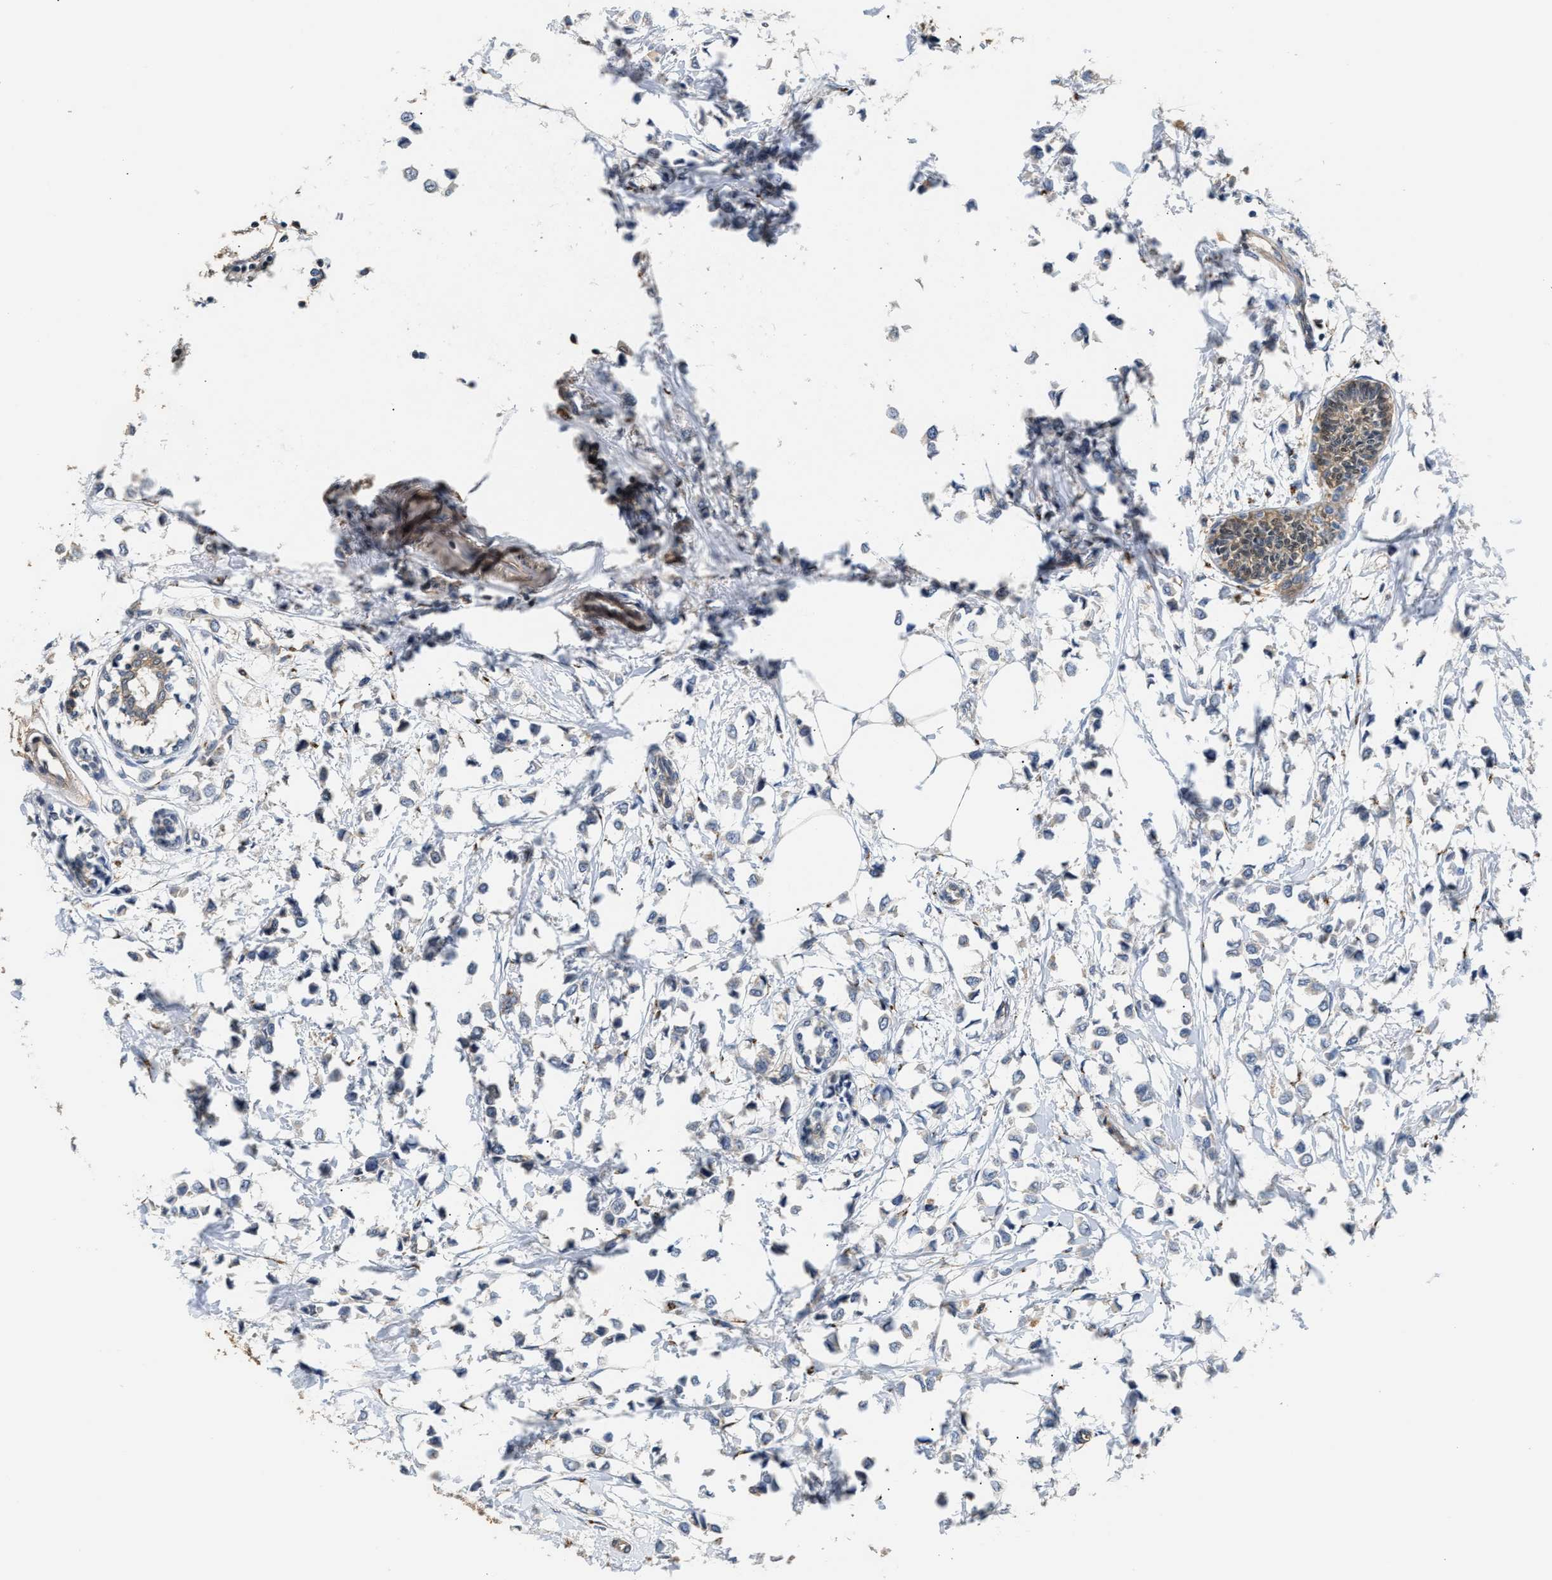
{"staining": {"intensity": "weak", "quantity": "<25%", "location": "cytoplasmic/membranous"}, "tissue": "breast cancer", "cell_type": "Tumor cells", "image_type": "cancer", "snomed": [{"axis": "morphology", "description": "Lobular carcinoma"}, {"axis": "topography", "description": "Breast"}], "caption": "DAB (3,3'-diaminobenzidine) immunohistochemical staining of breast cancer reveals no significant staining in tumor cells.", "gene": "CHUK", "patient": {"sex": "female", "age": 51}}